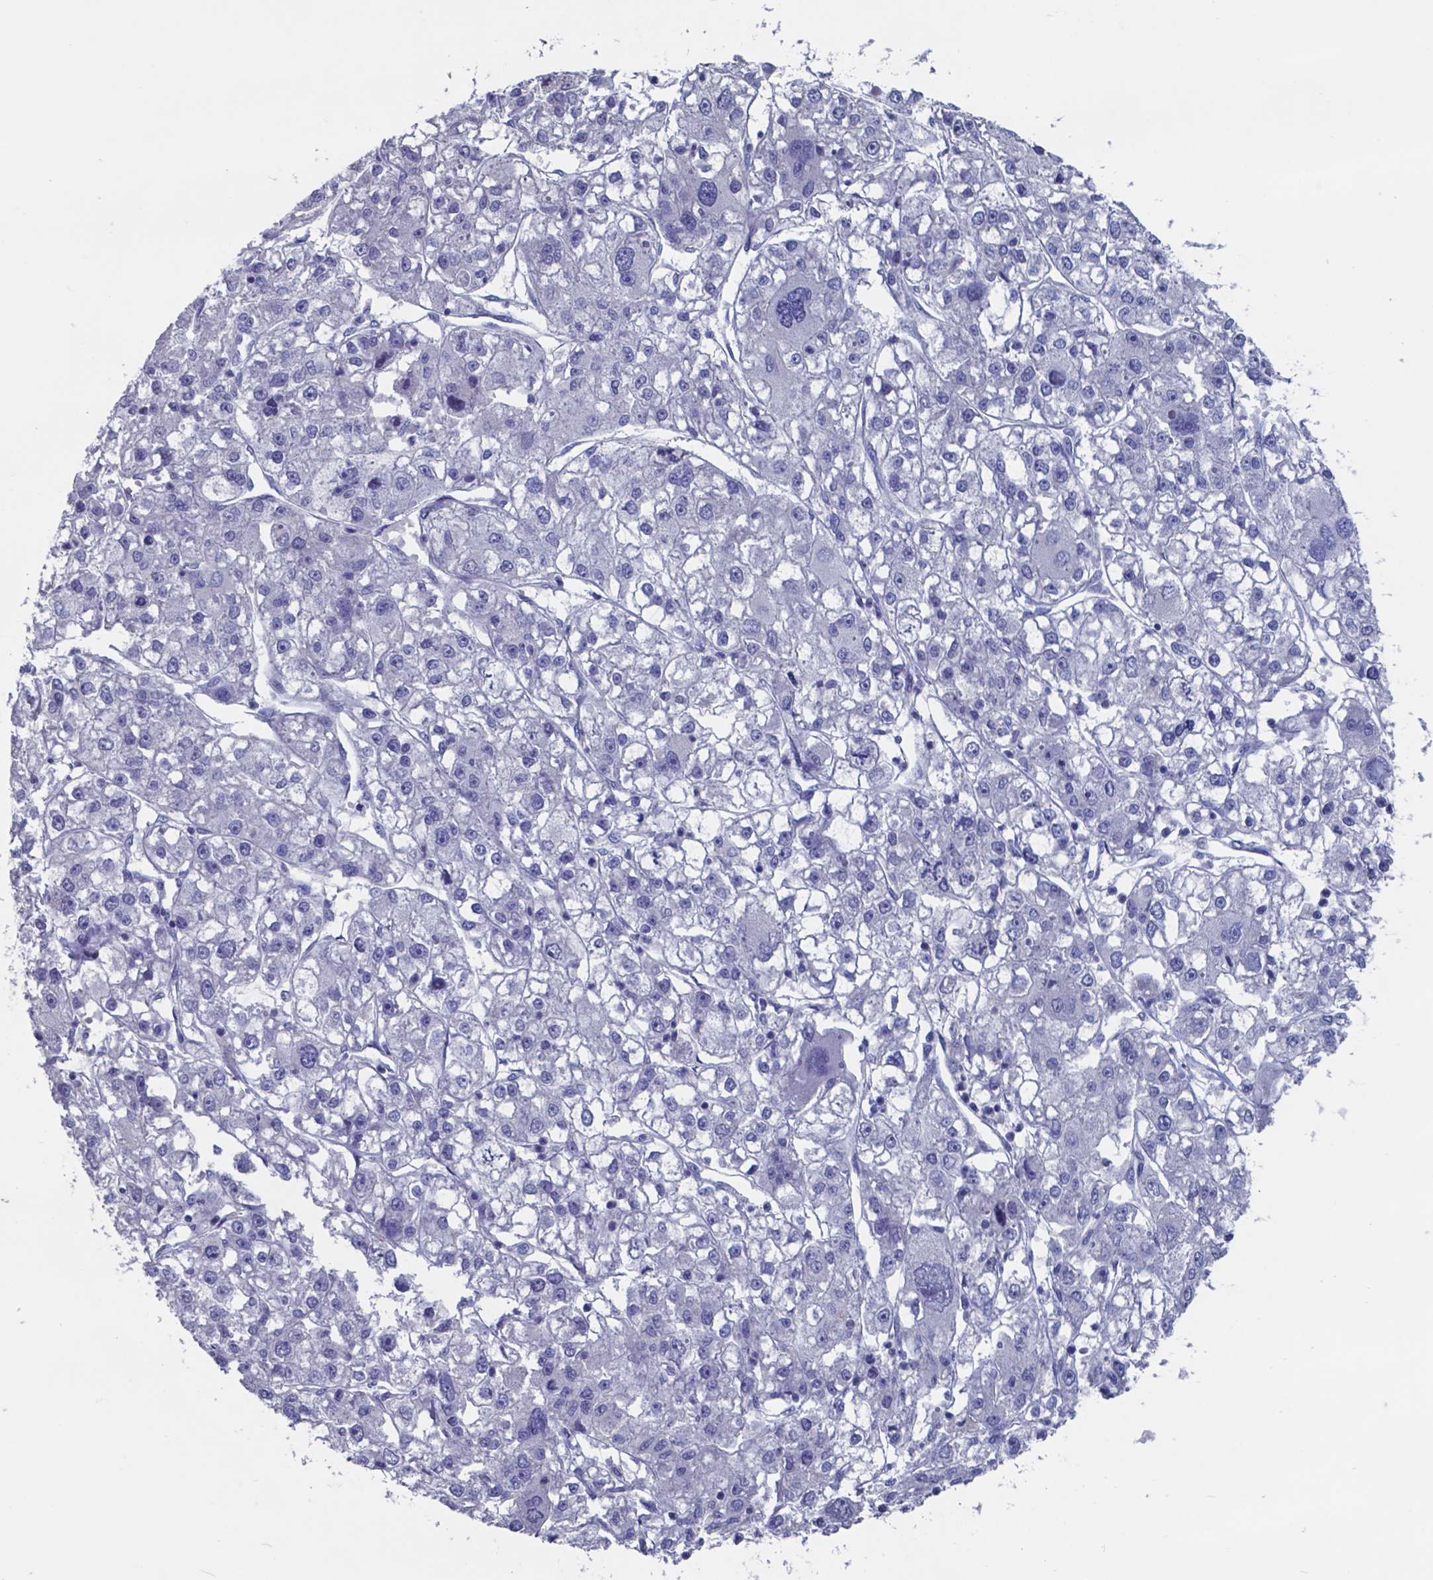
{"staining": {"intensity": "negative", "quantity": "none", "location": "none"}, "tissue": "liver cancer", "cell_type": "Tumor cells", "image_type": "cancer", "snomed": [{"axis": "morphology", "description": "Carcinoma, Hepatocellular, NOS"}, {"axis": "topography", "description": "Liver"}], "caption": "Tumor cells show no significant staining in liver hepatocellular carcinoma. (Brightfield microscopy of DAB immunohistochemistry (IHC) at high magnification).", "gene": "TTR", "patient": {"sex": "male", "age": 56}}